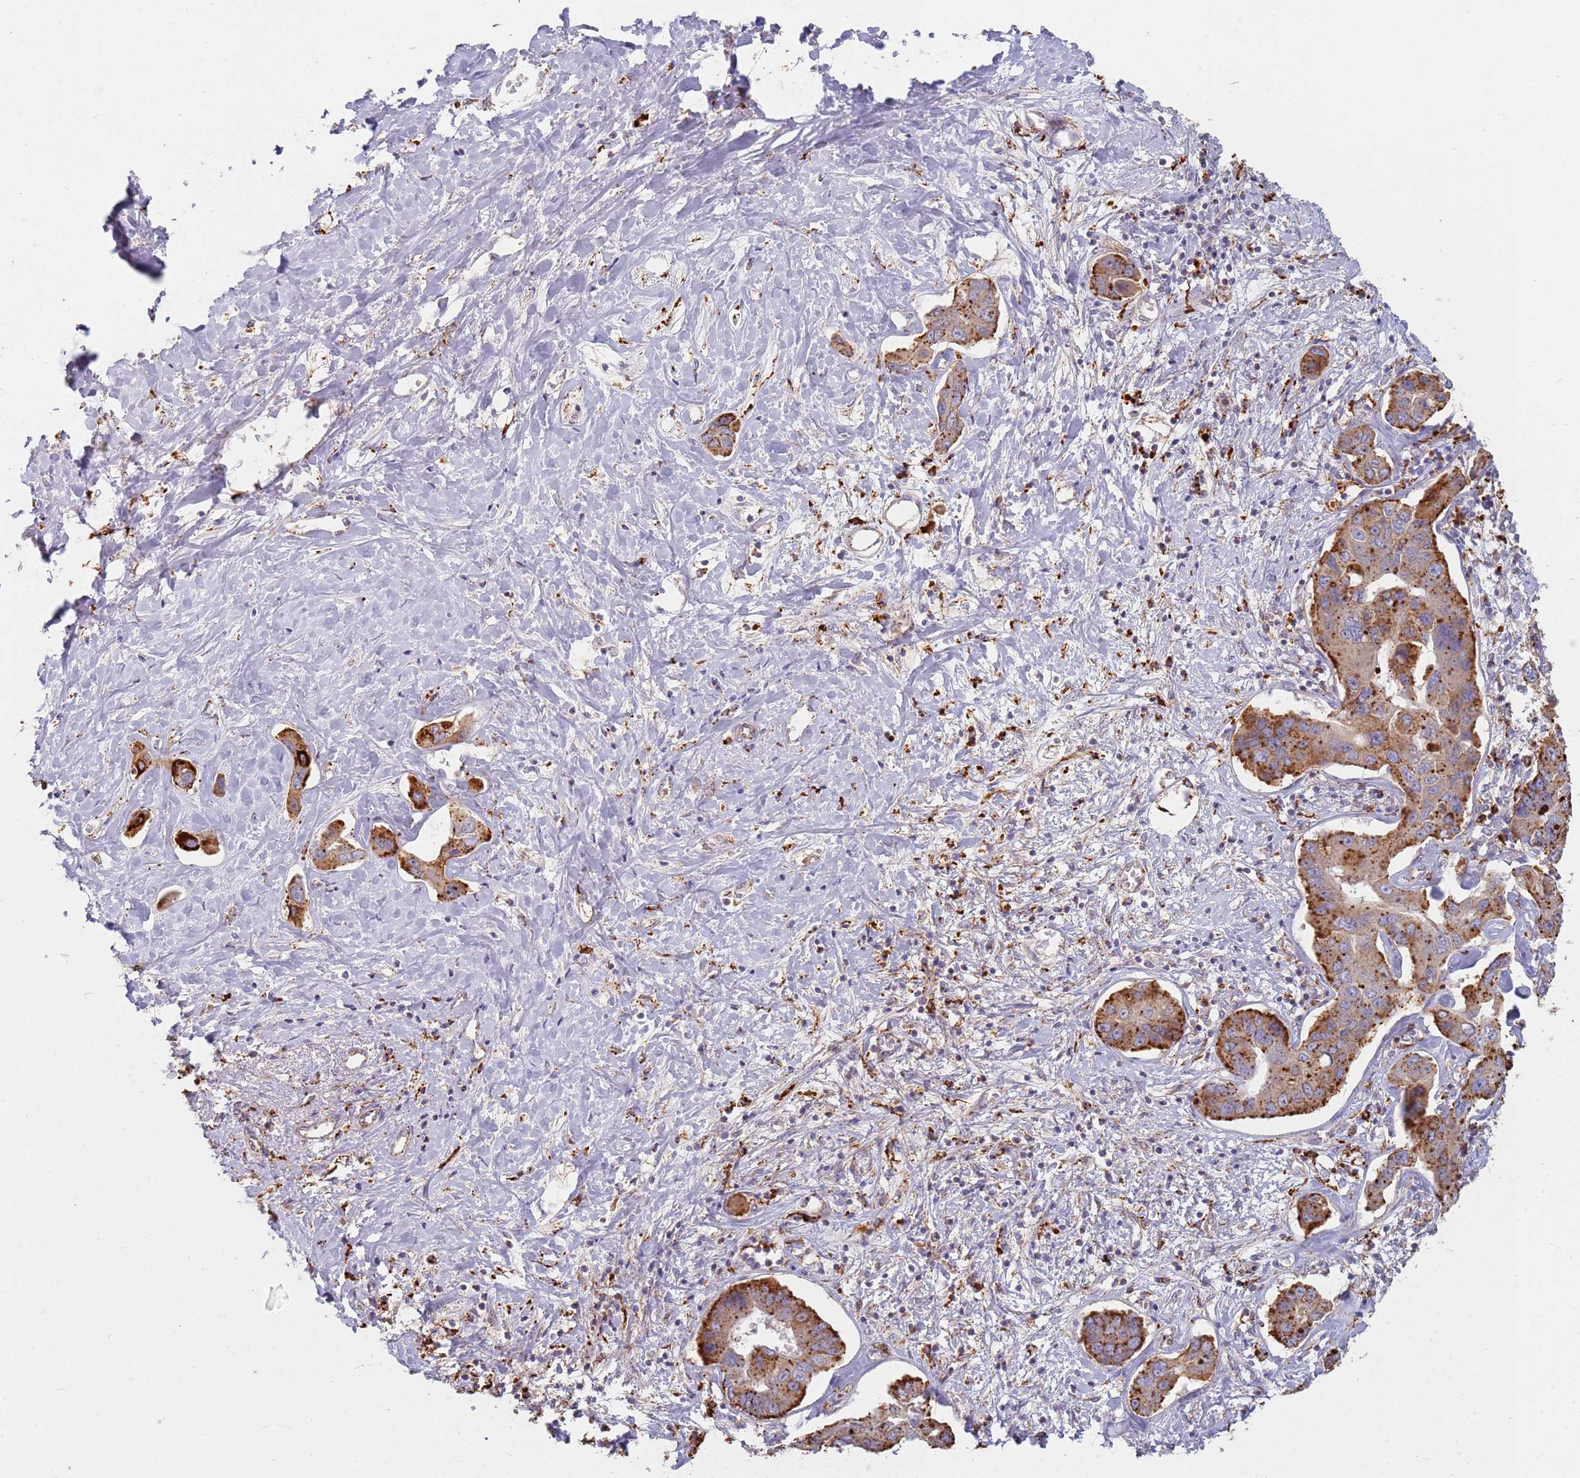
{"staining": {"intensity": "strong", "quantity": ">75%", "location": "cytoplasmic/membranous"}, "tissue": "liver cancer", "cell_type": "Tumor cells", "image_type": "cancer", "snomed": [{"axis": "morphology", "description": "Cholangiocarcinoma"}, {"axis": "topography", "description": "Liver"}], "caption": "Liver cancer tissue displays strong cytoplasmic/membranous staining in approximately >75% of tumor cells", "gene": "TMEM229B", "patient": {"sex": "male", "age": 59}}